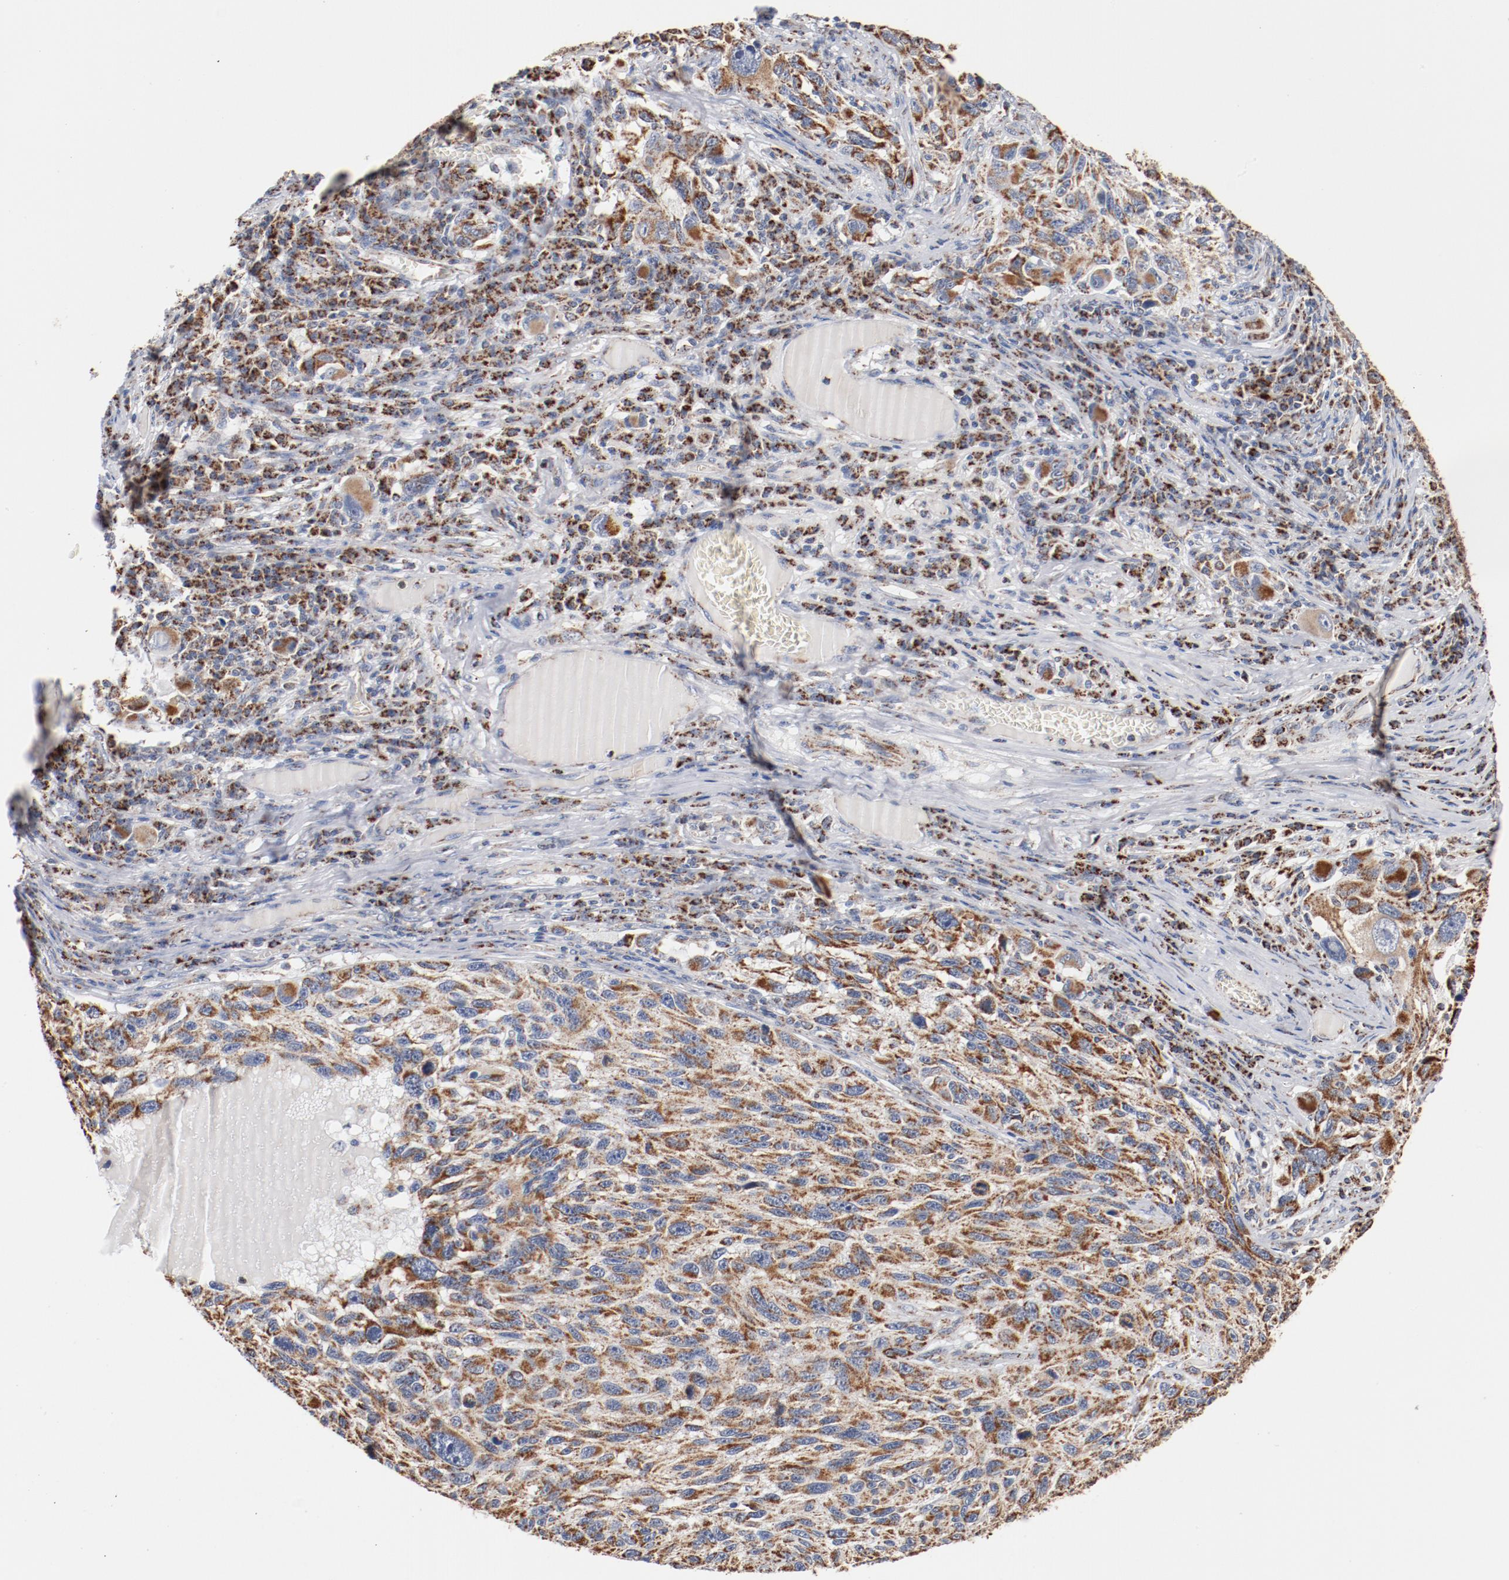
{"staining": {"intensity": "strong", "quantity": ">75%", "location": "cytoplasmic/membranous"}, "tissue": "melanoma", "cell_type": "Tumor cells", "image_type": "cancer", "snomed": [{"axis": "morphology", "description": "Malignant melanoma, NOS"}, {"axis": "topography", "description": "Skin"}], "caption": "There is high levels of strong cytoplasmic/membranous positivity in tumor cells of malignant melanoma, as demonstrated by immunohistochemical staining (brown color).", "gene": "NDUFS4", "patient": {"sex": "male", "age": 53}}